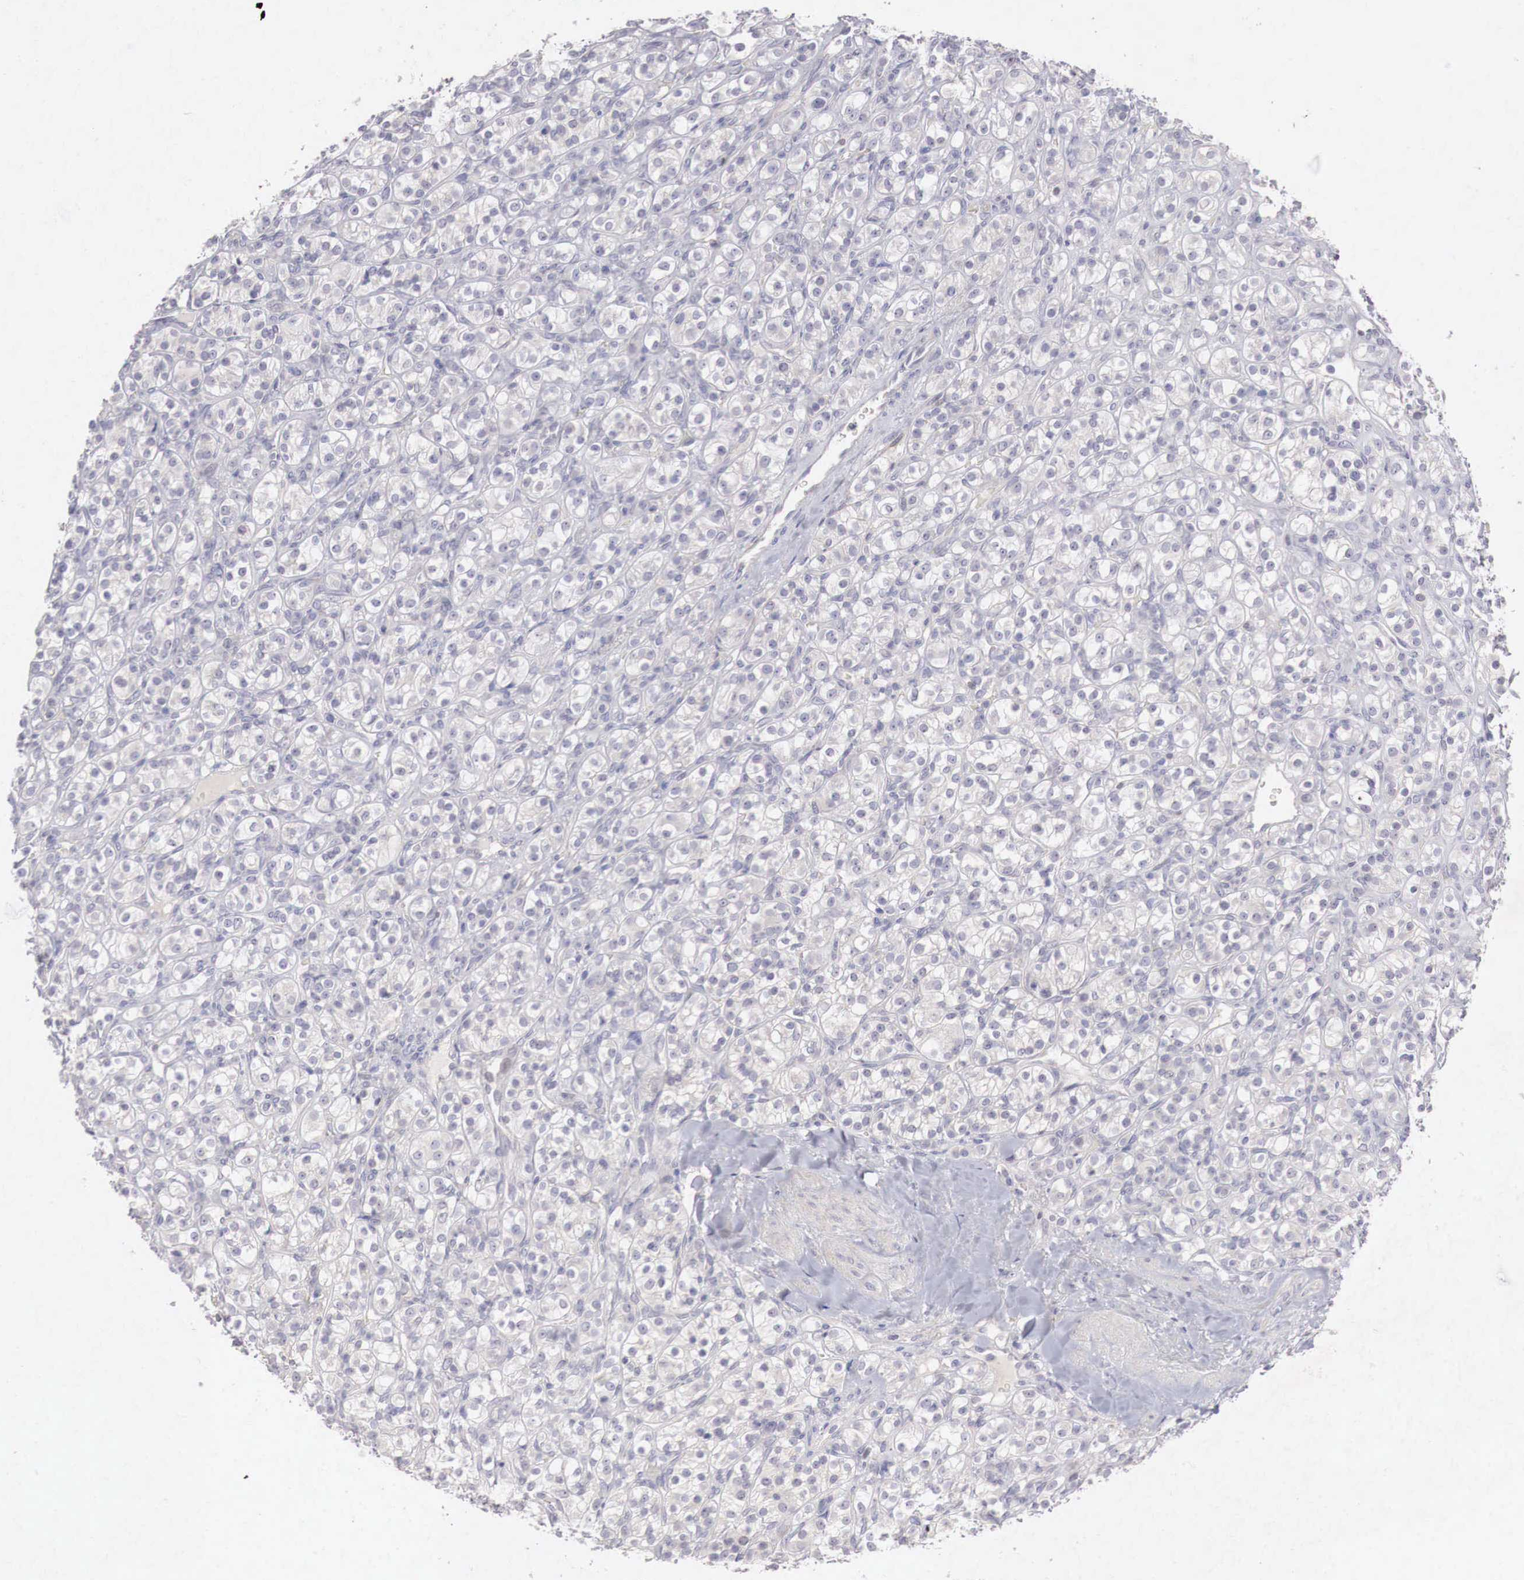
{"staining": {"intensity": "negative", "quantity": "none", "location": "none"}, "tissue": "renal cancer", "cell_type": "Tumor cells", "image_type": "cancer", "snomed": [{"axis": "morphology", "description": "Adenocarcinoma, NOS"}, {"axis": "topography", "description": "Kidney"}], "caption": "This micrograph is of renal cancer stained with immunohistochemistry (IHC) to label a protein in brown with the nuclei are counter-stained blue. There is no expression in tumor cells.", "gene": "GATA1", "patient": {"sex": "male", "age": 77}}